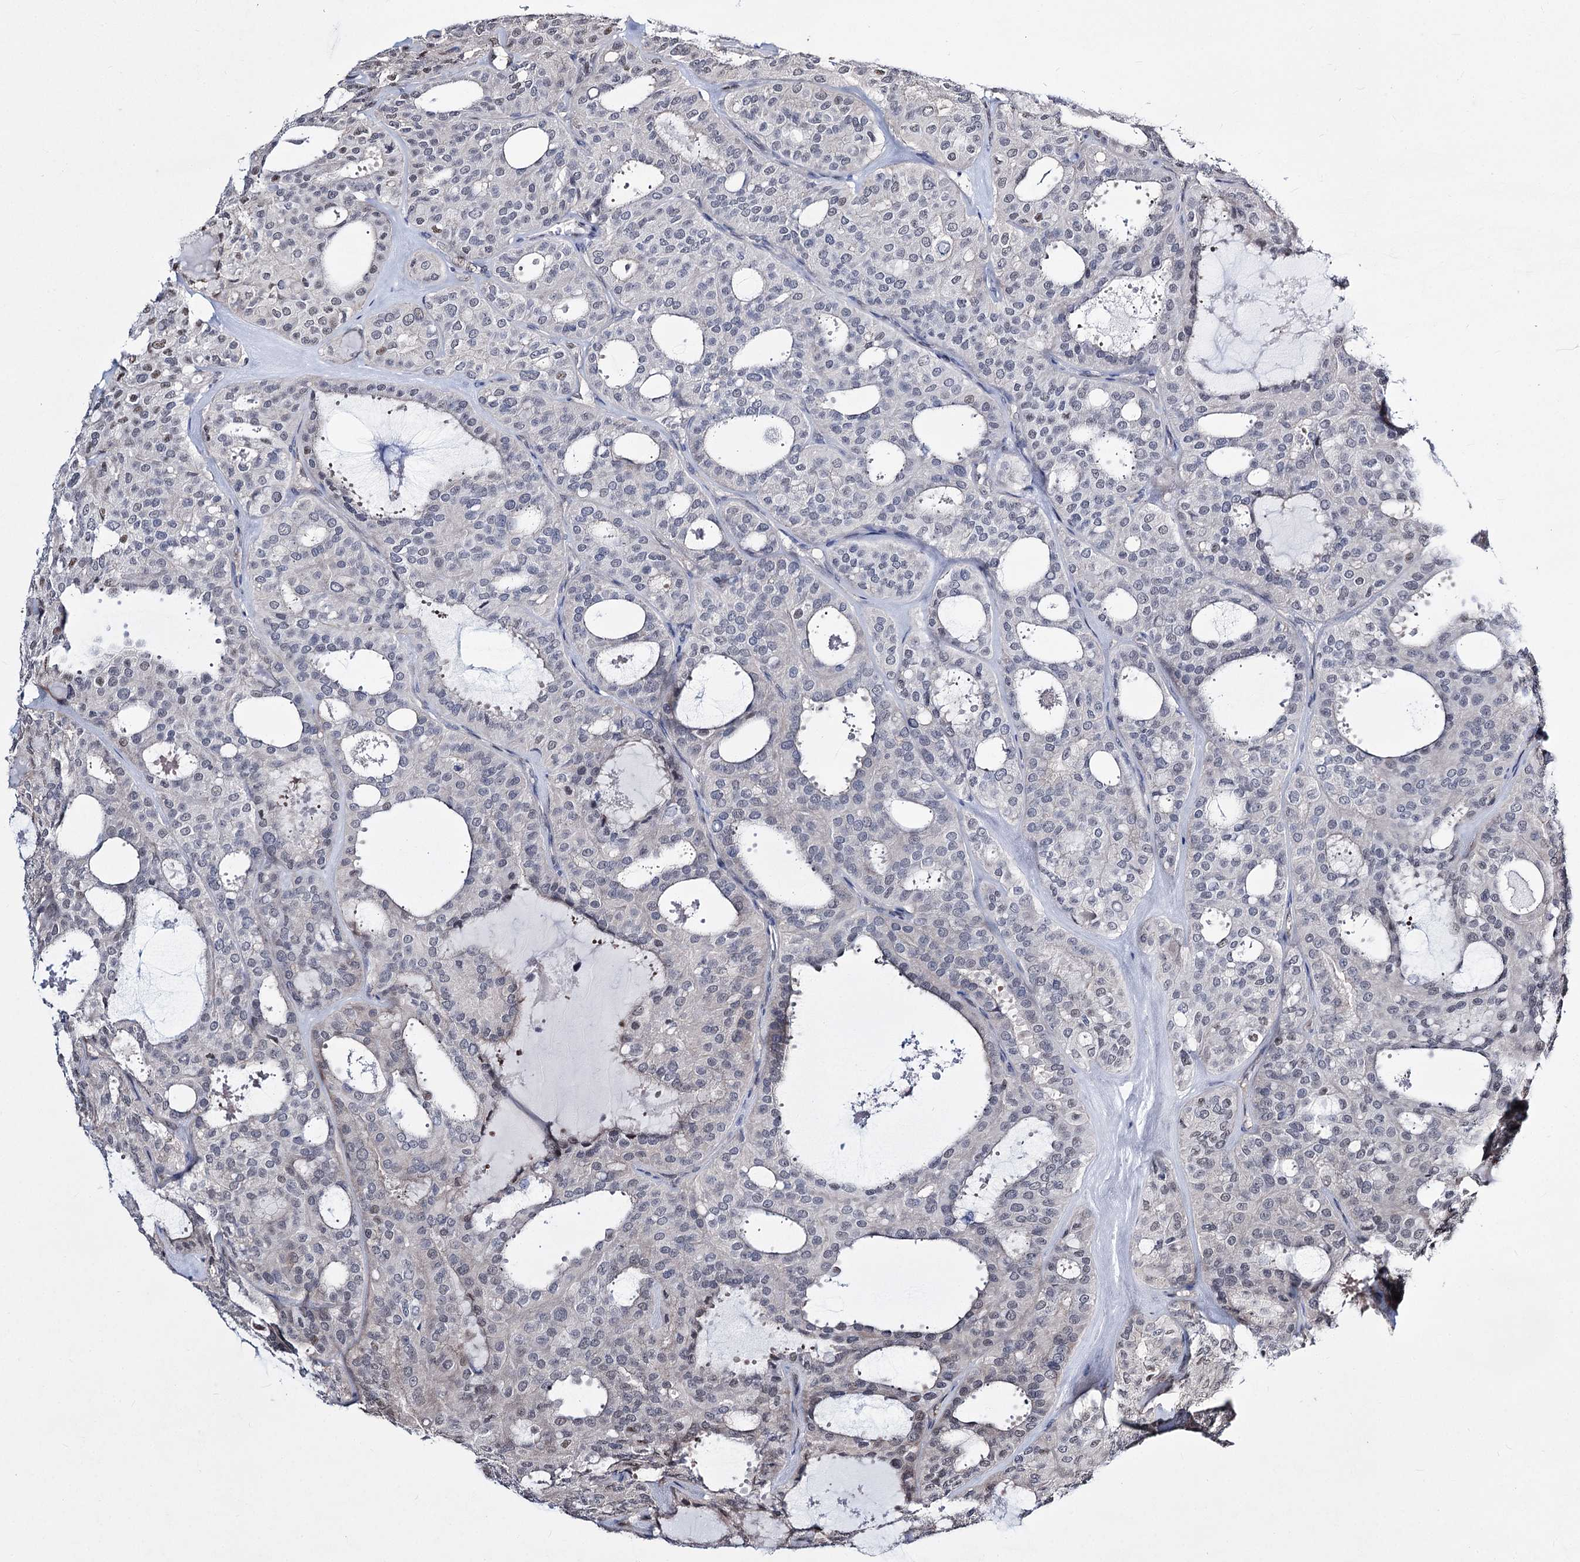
{"staining": {"intensity": "negative", "quantity": "none", "location": "none"}, "tissue": "thyroid cancer", "cell_type": "Tumor cells", "image_type": "cancer", "snomed": [{"axis": "morphology", "description": "Follicular adenoma carcinoma, NOS"}, {"axis": "topography", "description": "Thyroid gland"}], "caption": "Immunohistochemistry (IHC) micrograph of thyroid cancer (follicular adenoma carcinoma) stained for a protein (brown), which exhibits no staining in tumor cells.", "gene": "CHMP7", "patient": {"sex": "male", "age": 75}}